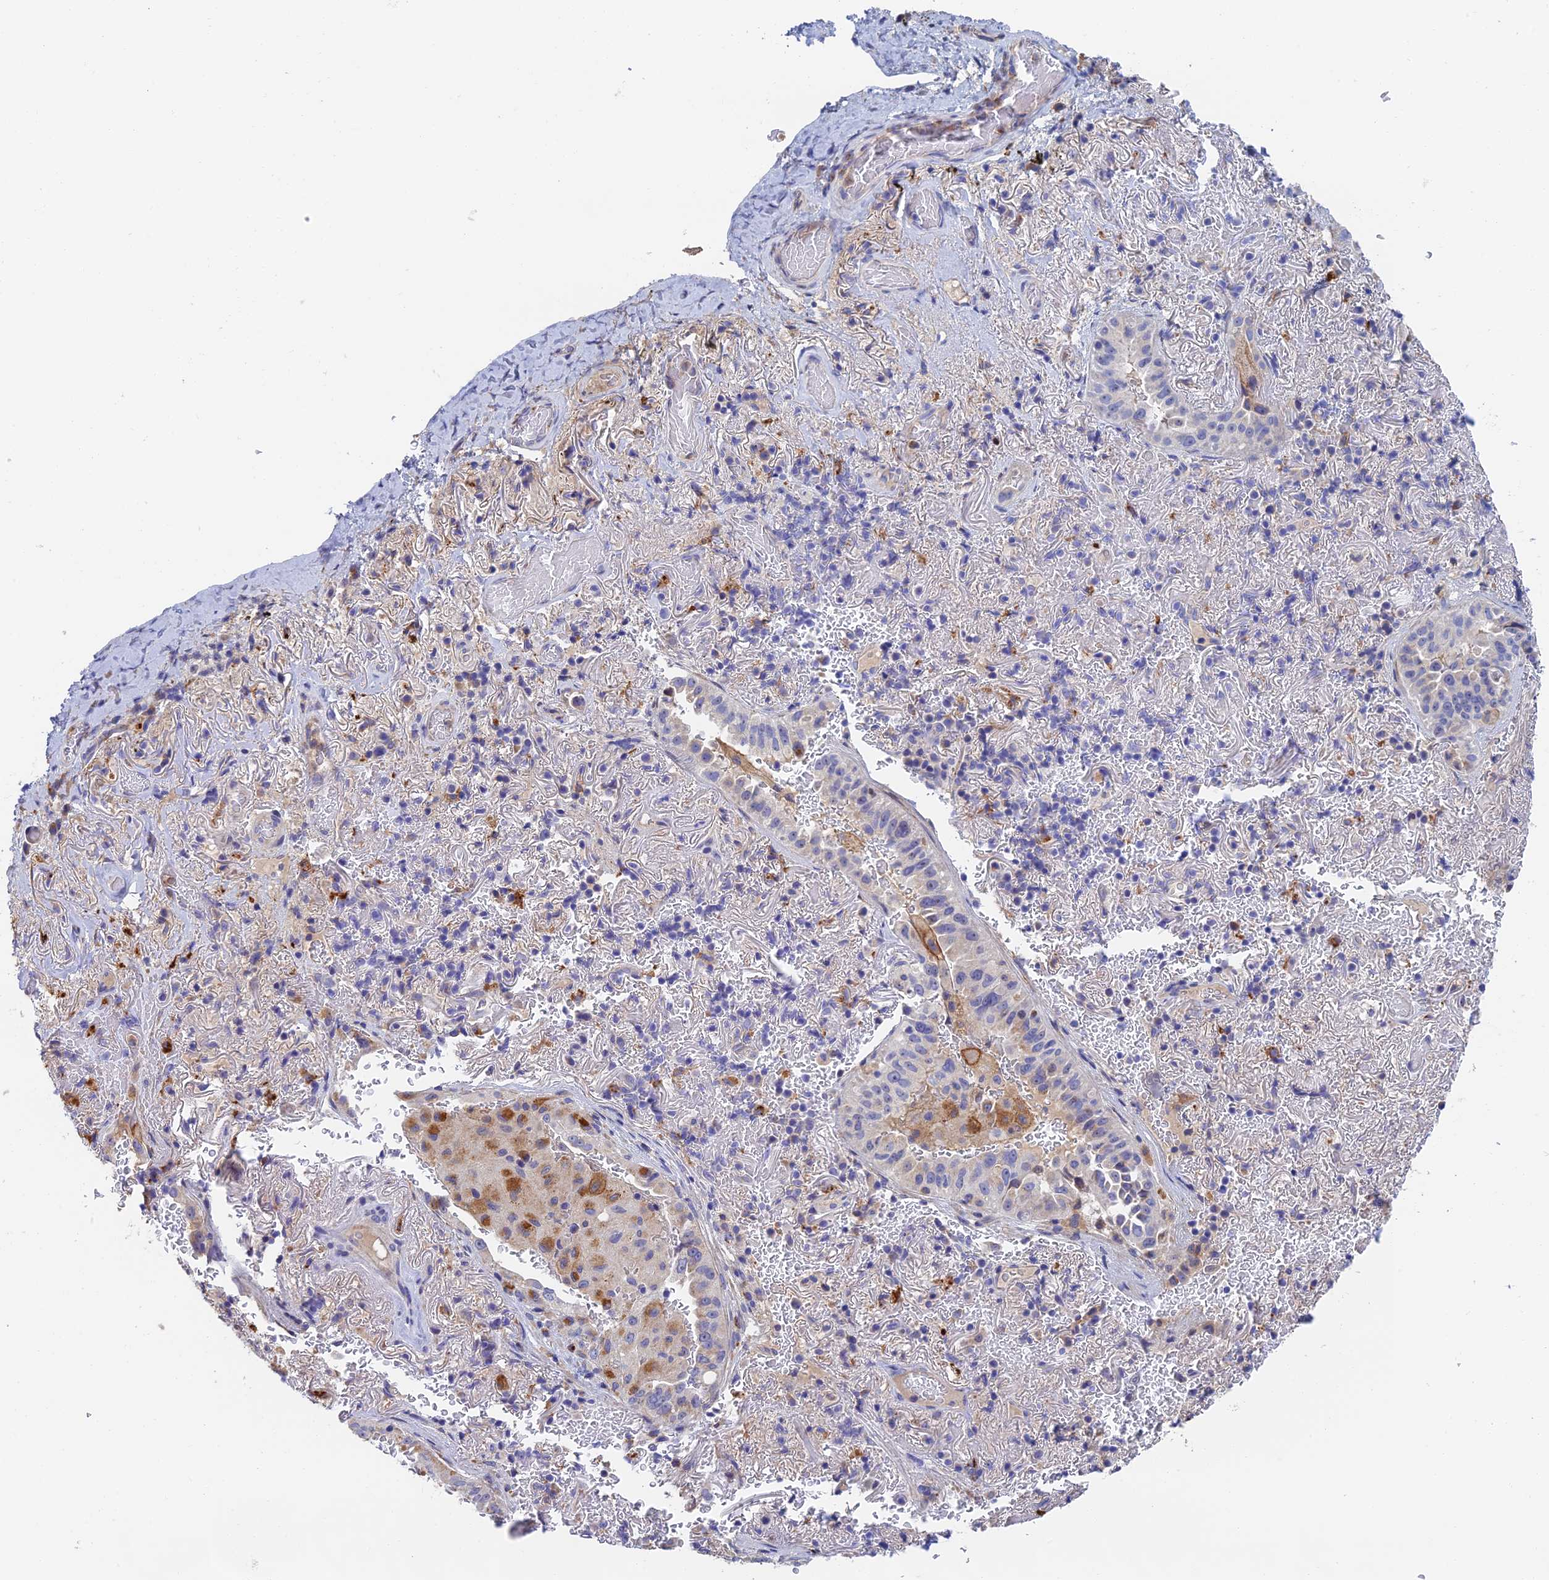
{"staining": {"intensity": "weak", "quantity": "<25%", "location": "cytoplasmic/membranous"}, "tissue": "lung cancer", "cell_type": "Tumor cells", "image_type": "cancer", "snomed": [{"axis": "morphology", "description": "Adenocarcinoma, NOS"}, {"axis": "topography", "description": "Lung"}], "caption": "High magnification brightfield microscopy of lung cancer (adenocarcinoma) stained with DAB (brown) and counterstained with hematoxylin (blue): tumor cells show no significant positivity. (Stains: DAB (3,3'-diaminobenzidine) immunohistochemistry with hematoxylin counter stain, Microscopy: brightfield microscopy at high magnification).", "gene": "RPGRIP1L", "patient": {"sex": "female", "age": 69}}